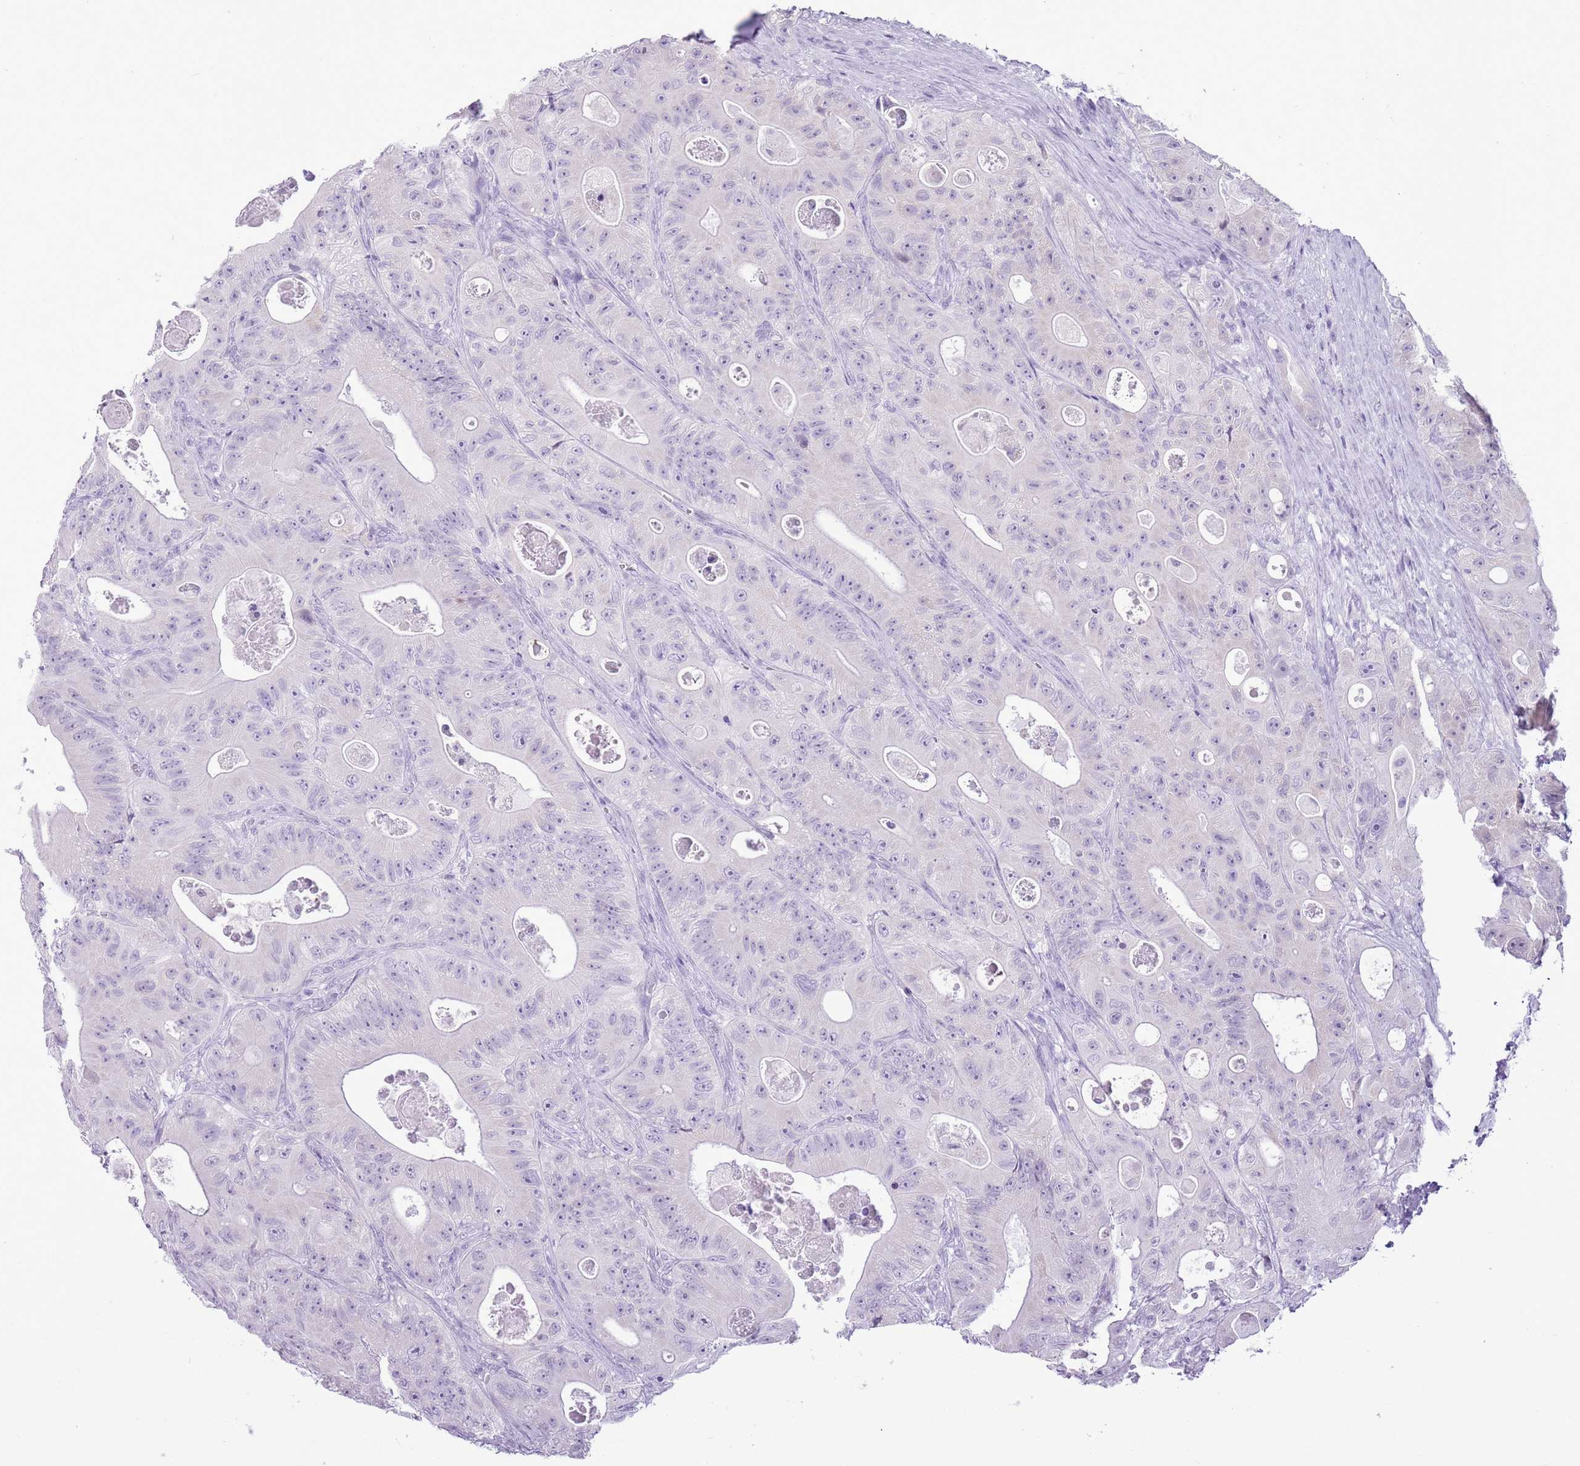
{"staining": {"intensity": "negative", "quantity": "none", "location": "none"}, "tissue": "colorectal cancer", "cell_type": "Tumor cells", "image_type": "cancer", "snomed": [{"axis": "morphology", "description": "Adenocarcinoma, NOS"}, {"axis": "topography", "description": "Colon"}], "caption": "Immunohistochemistry histopathology image of neoplastic tissue: human colorectal cancer (adenocarcinoma) stained with DAB (3,3'-diaminobenzidine) demonstrates no significant protein staining in tumor cells.", "gene": "RPL3L", "patient": {"sex": "female", "age": 46}}